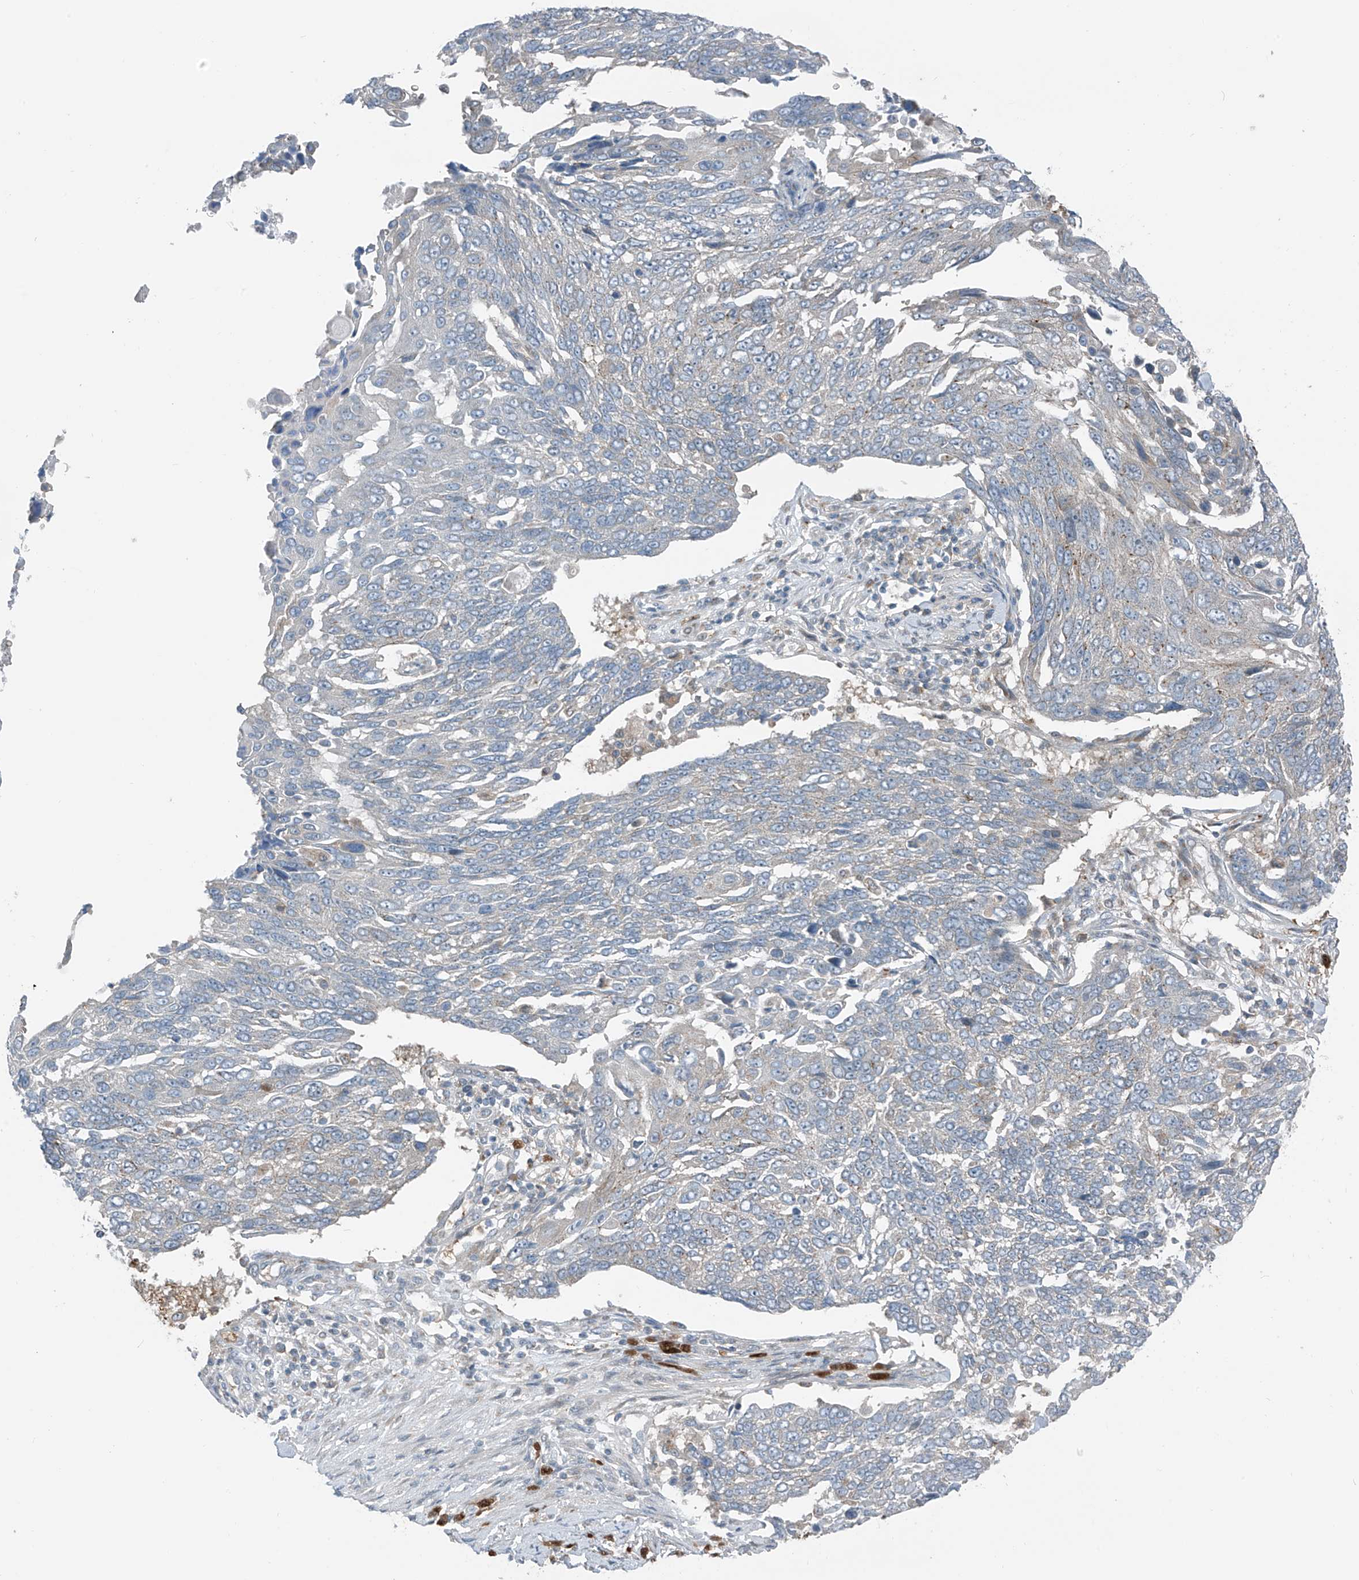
{"staining": {"intensity": "negative", "quantity": "none", "location": "none"}, "tissue": "lung cancer", "cell_type": "Tumor cells", "image_type": "cancer", "snomed": [{"axis": "morphology", "description": "Squamous cell carcinoma, NOS"}, {"axis": "topography", "description": "Lung"}], "caption": "This is an immunohistochemistry (IHC) micrograph of lung cancer. There is no positivity in tumor cells.", "gene": "SLC12A6", "patient": {"sex": "male", "age": 66}}